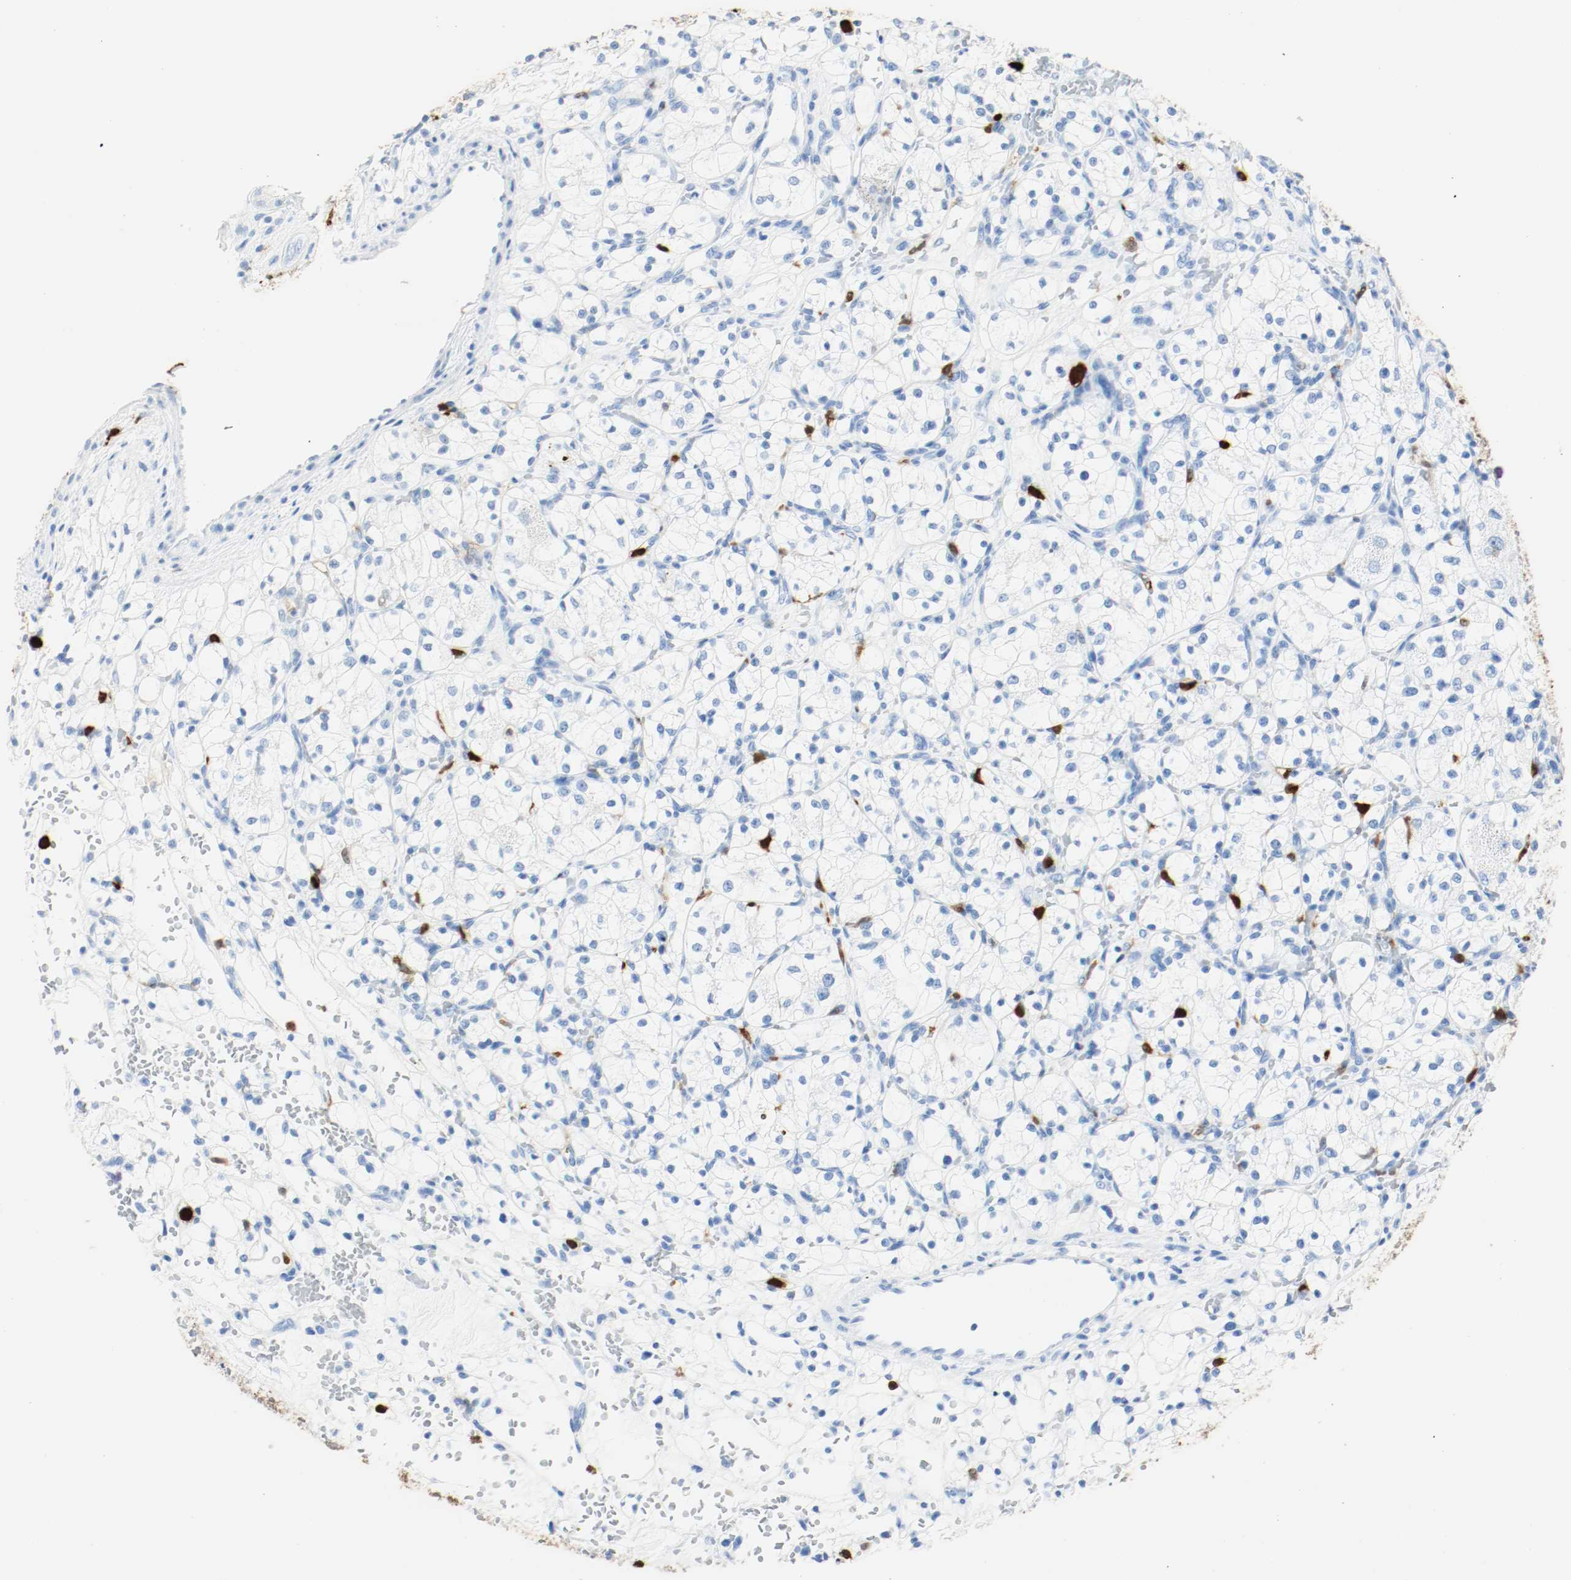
{"staining": {"intensity": "negative", "quantity": "none", "location": "none"}, "tissue": "renal cancer", "cell_type": "Tumor cells", "image_type": "cancer", "snomed": [{"axis": "morphology", "description": "Adenocarcinoma, NOS"}, {"axis": "topography", "description": "Kidney"}], "caption": "Image shows no protein staining in tumor cells of renal adenocarcinoma tissue.", "gene": "S100A9", "patient": {"sex": "female", "age": 60}}